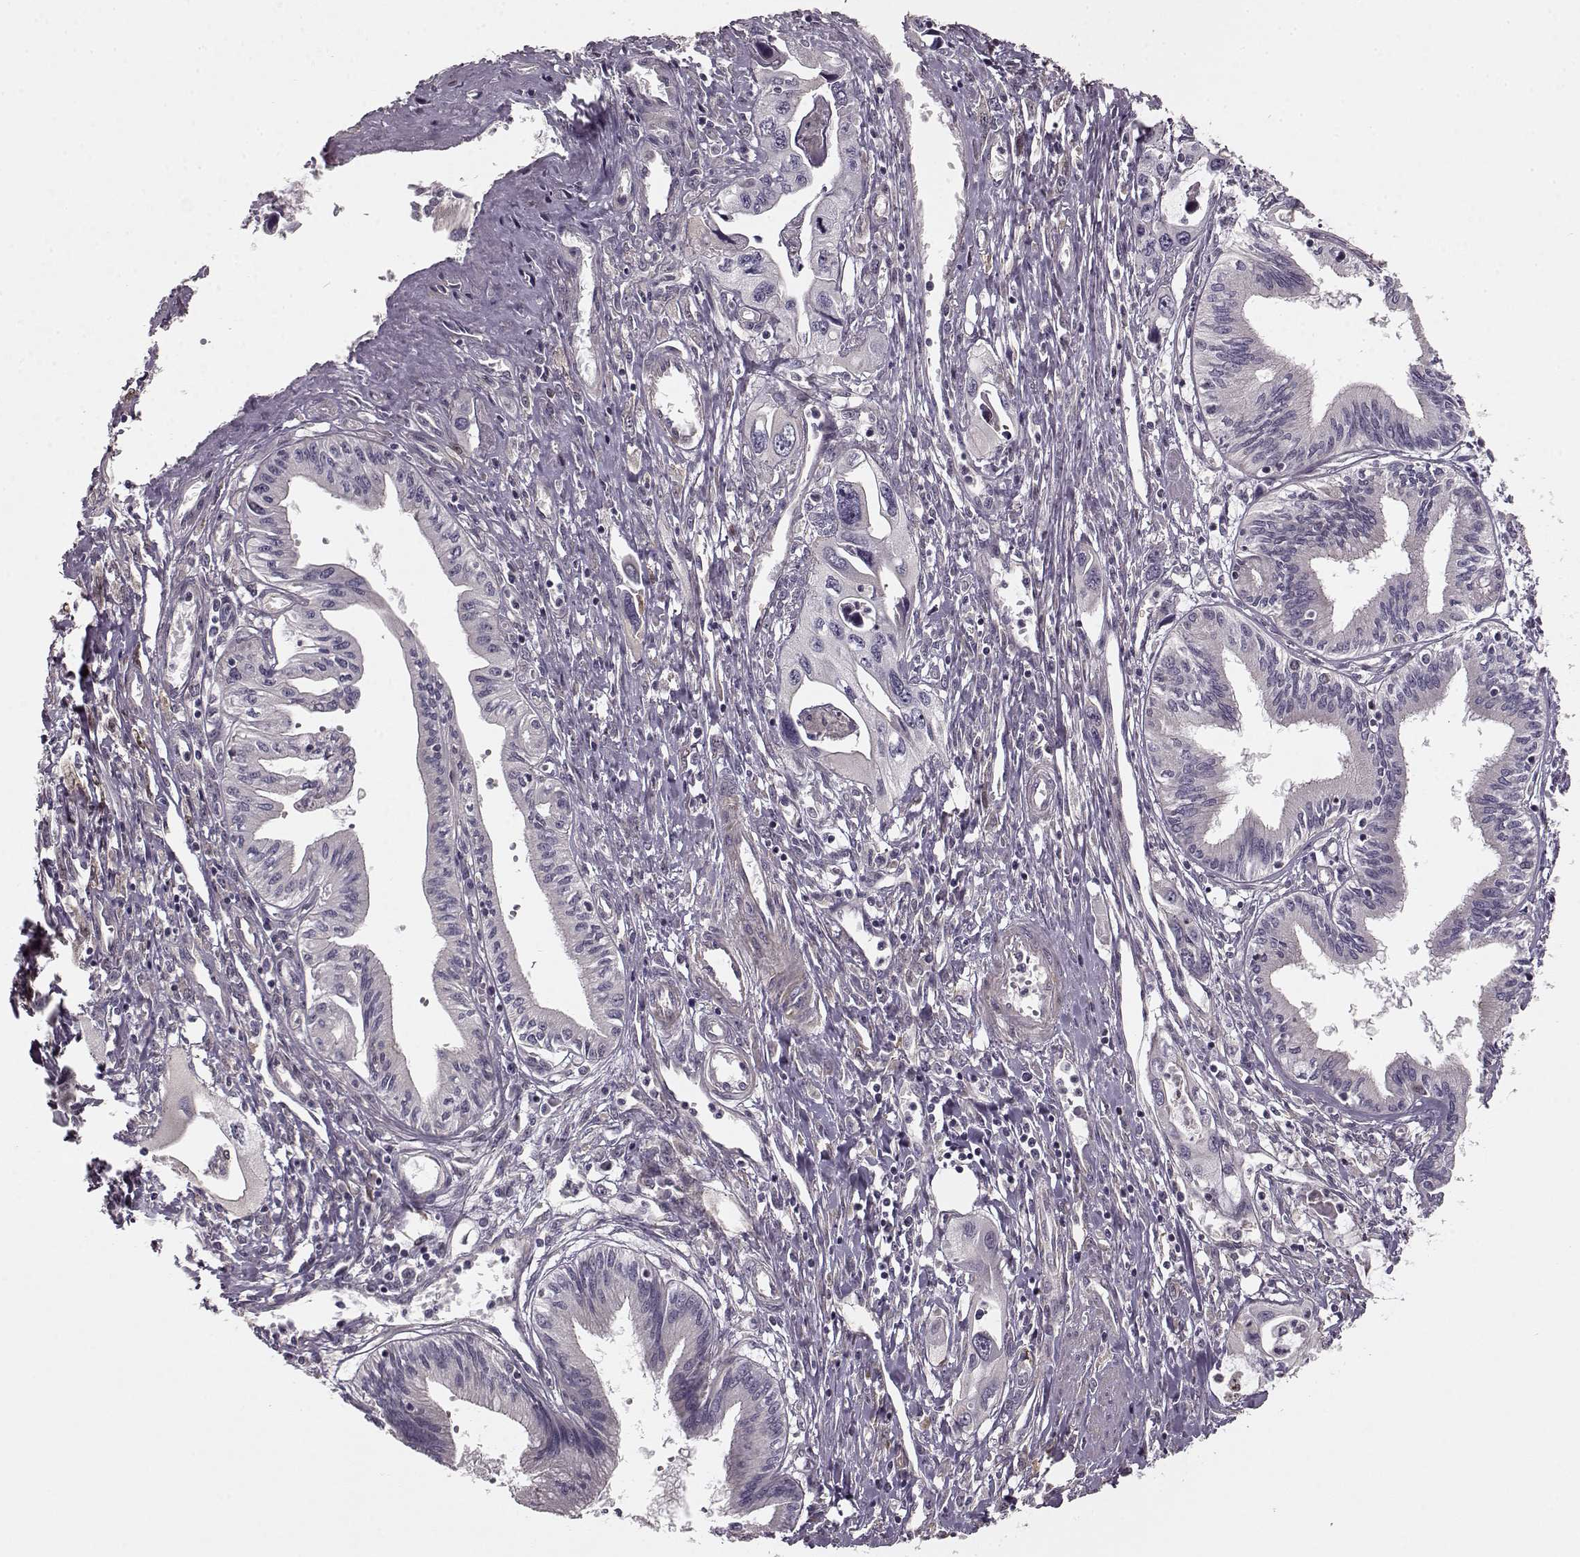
{"staining": {"intensity": "negative", "quantity": "none", "location": "none"}, "tissue": "pancreatic cancer", "cell_type": "Tumor cells", "image_type": "cancer", "snomed": [{"axis": "morphology", "description": "Adenocarcinoma, NOS"}, {"axis": "topography", "description": "Pancreas"}], "caption": "There is no significant positivity in tumor cells of adenocarcinoma (pancreatic). (DAB (3,3'-diaminobenzidine) IHC with hematoxylin counter stain).", "gene": "MTR", "patient": {"sex": "male", "age": 60}}